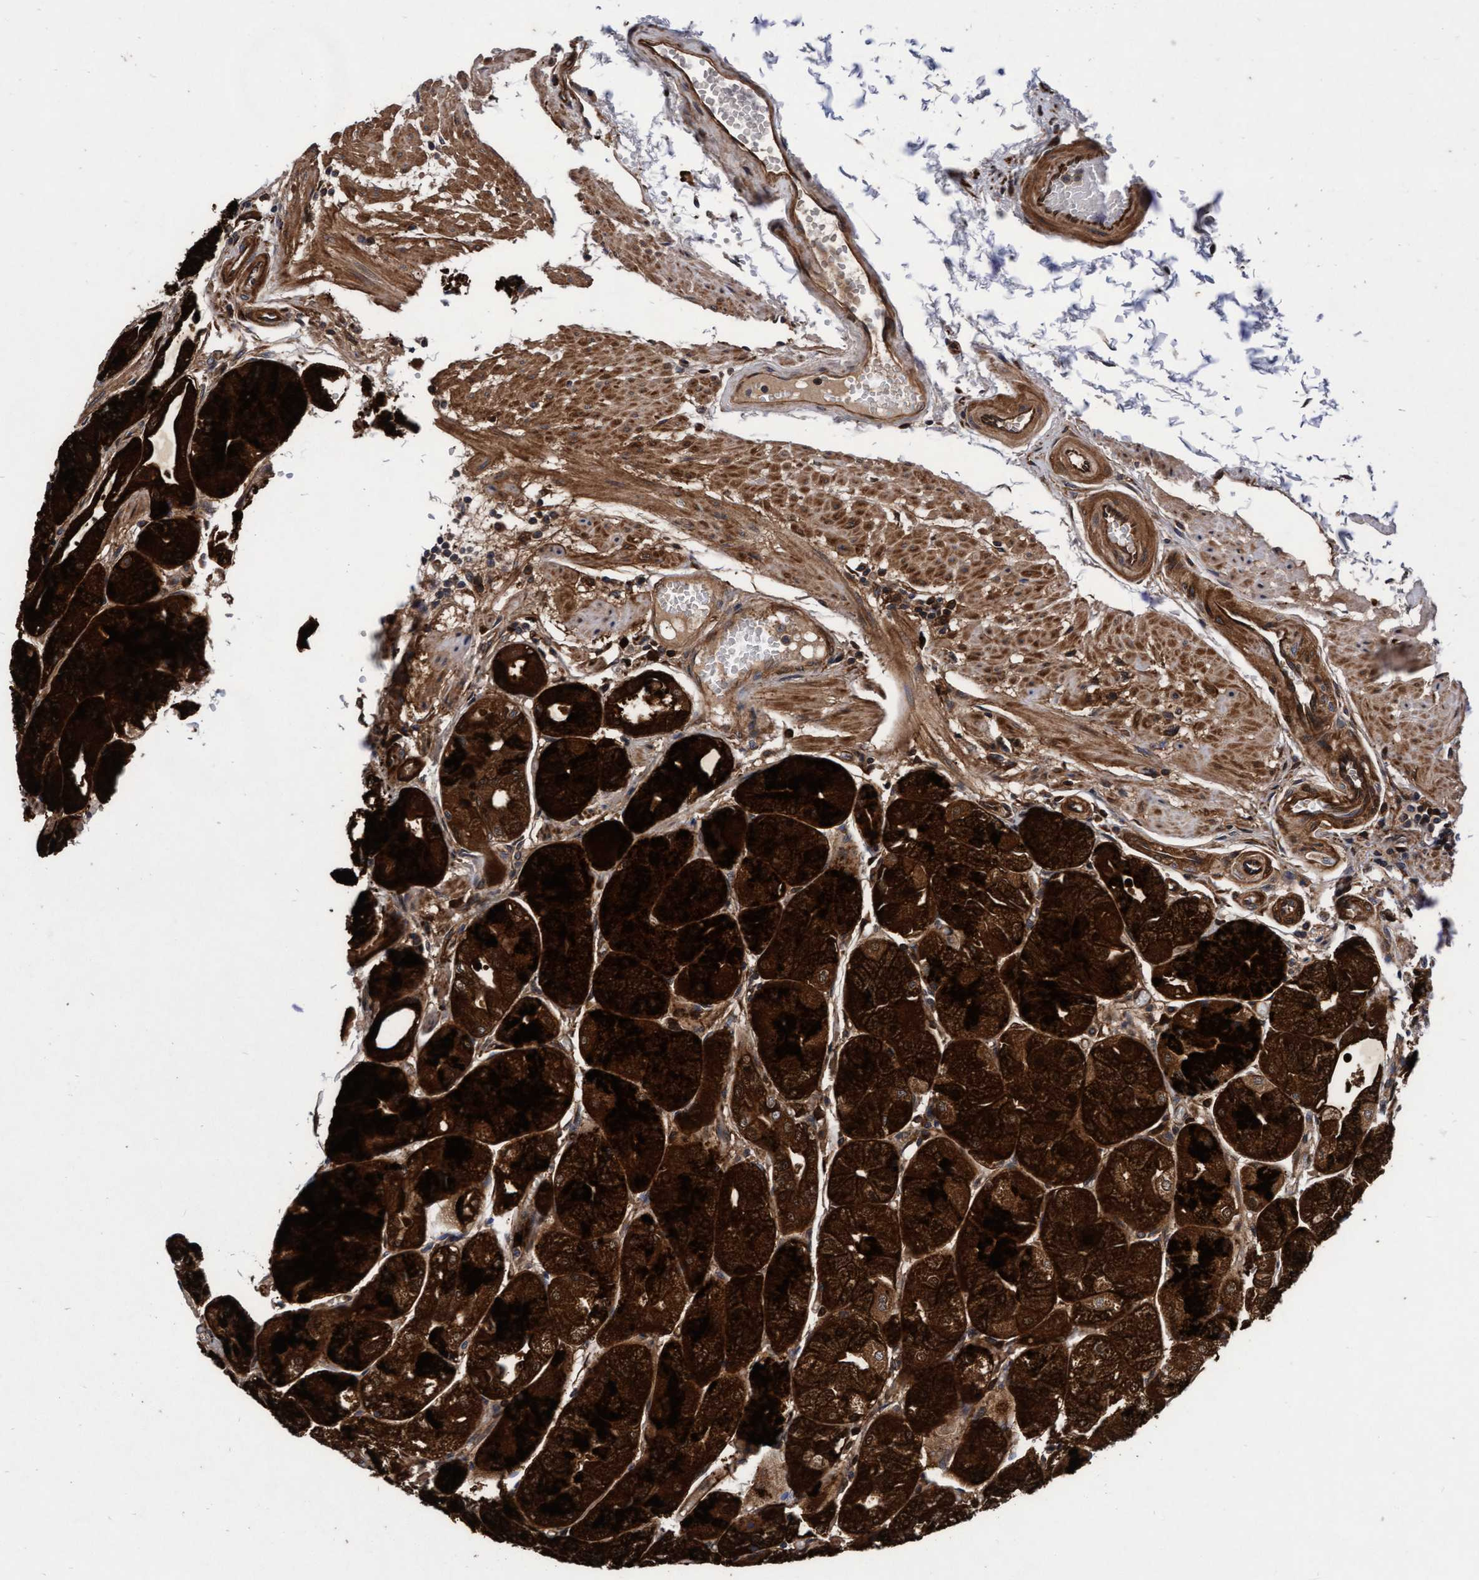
{"staining": {"intensity": "strong", "quantity": ">75%", "location": "cytoplasmic/membranous"}, "tissue": "stomach", "cell_type": "Glandular cells", "image_type": "normal", "snomed": [{"axis": "morphology", "description": "Normal tissue, NOS"}, {"axis": "topography", "description": "Stomach, upper"}], "caption": "Strong cytoplasmic/membranous protein positivity is present in about >75% of glandular cells in stomach. (DAB = brown stain, brightfield microscopy at high magnification).", "gene": "EFCAB13", "patient": {"sex": "male", "age": 72}}